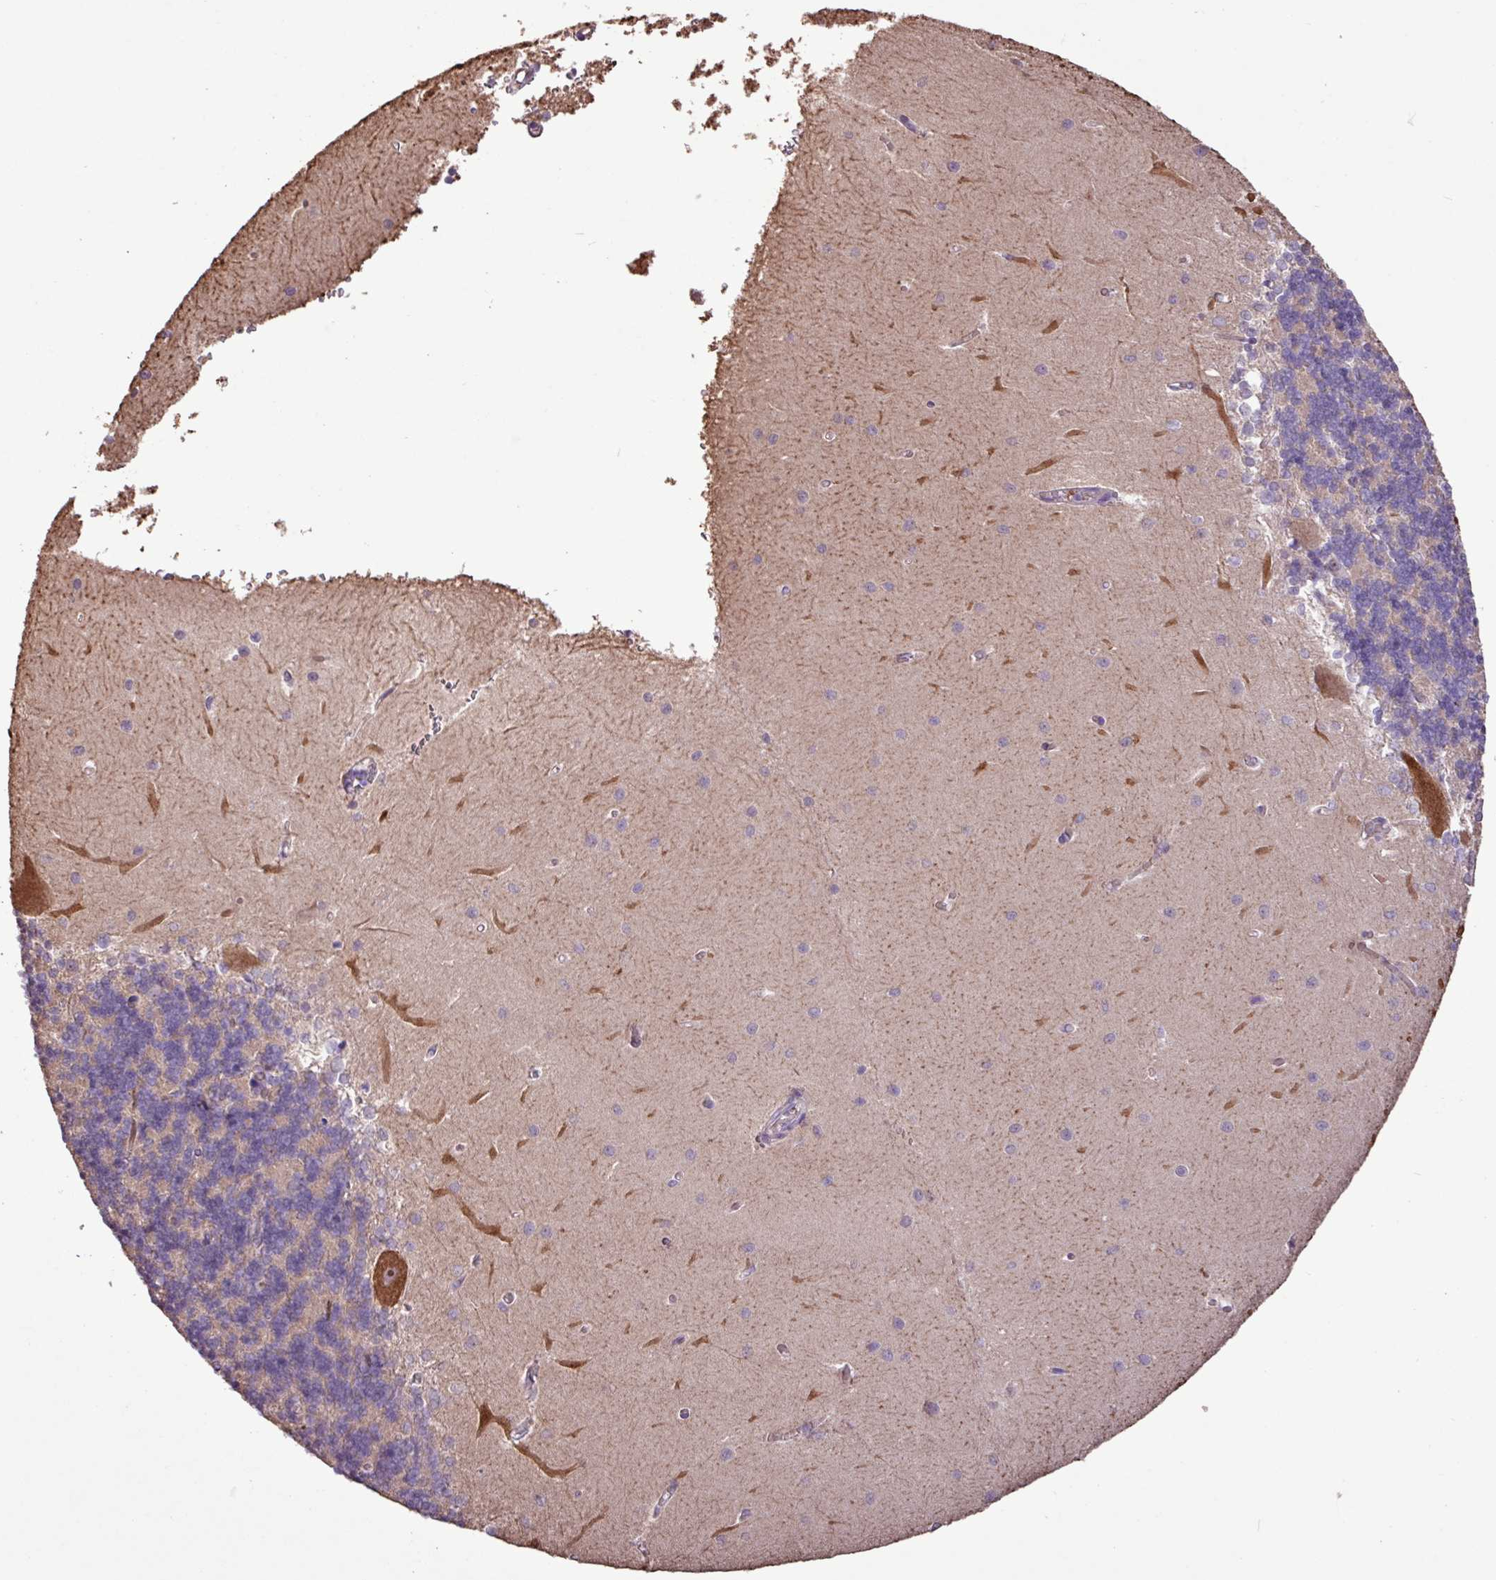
{"staining": {"intensity": "negative", "quantity": "none", "location": "none"}, "tissue": "cerebellum", "cell_type": "Cells in granular layer", "image_type": "normal", "snomed": [{"axis": "morphology", "description": "Normal tissue, NOS"}, {"axis": "topography", "description": "Cerebellum"}], "caption": "This is an IHC histopathology image of unremarkable cerebellum. There is no staining in cells in granular layer.", "gene": "L3MBTL3", "patient": {"sex": "male", "age": 37}}